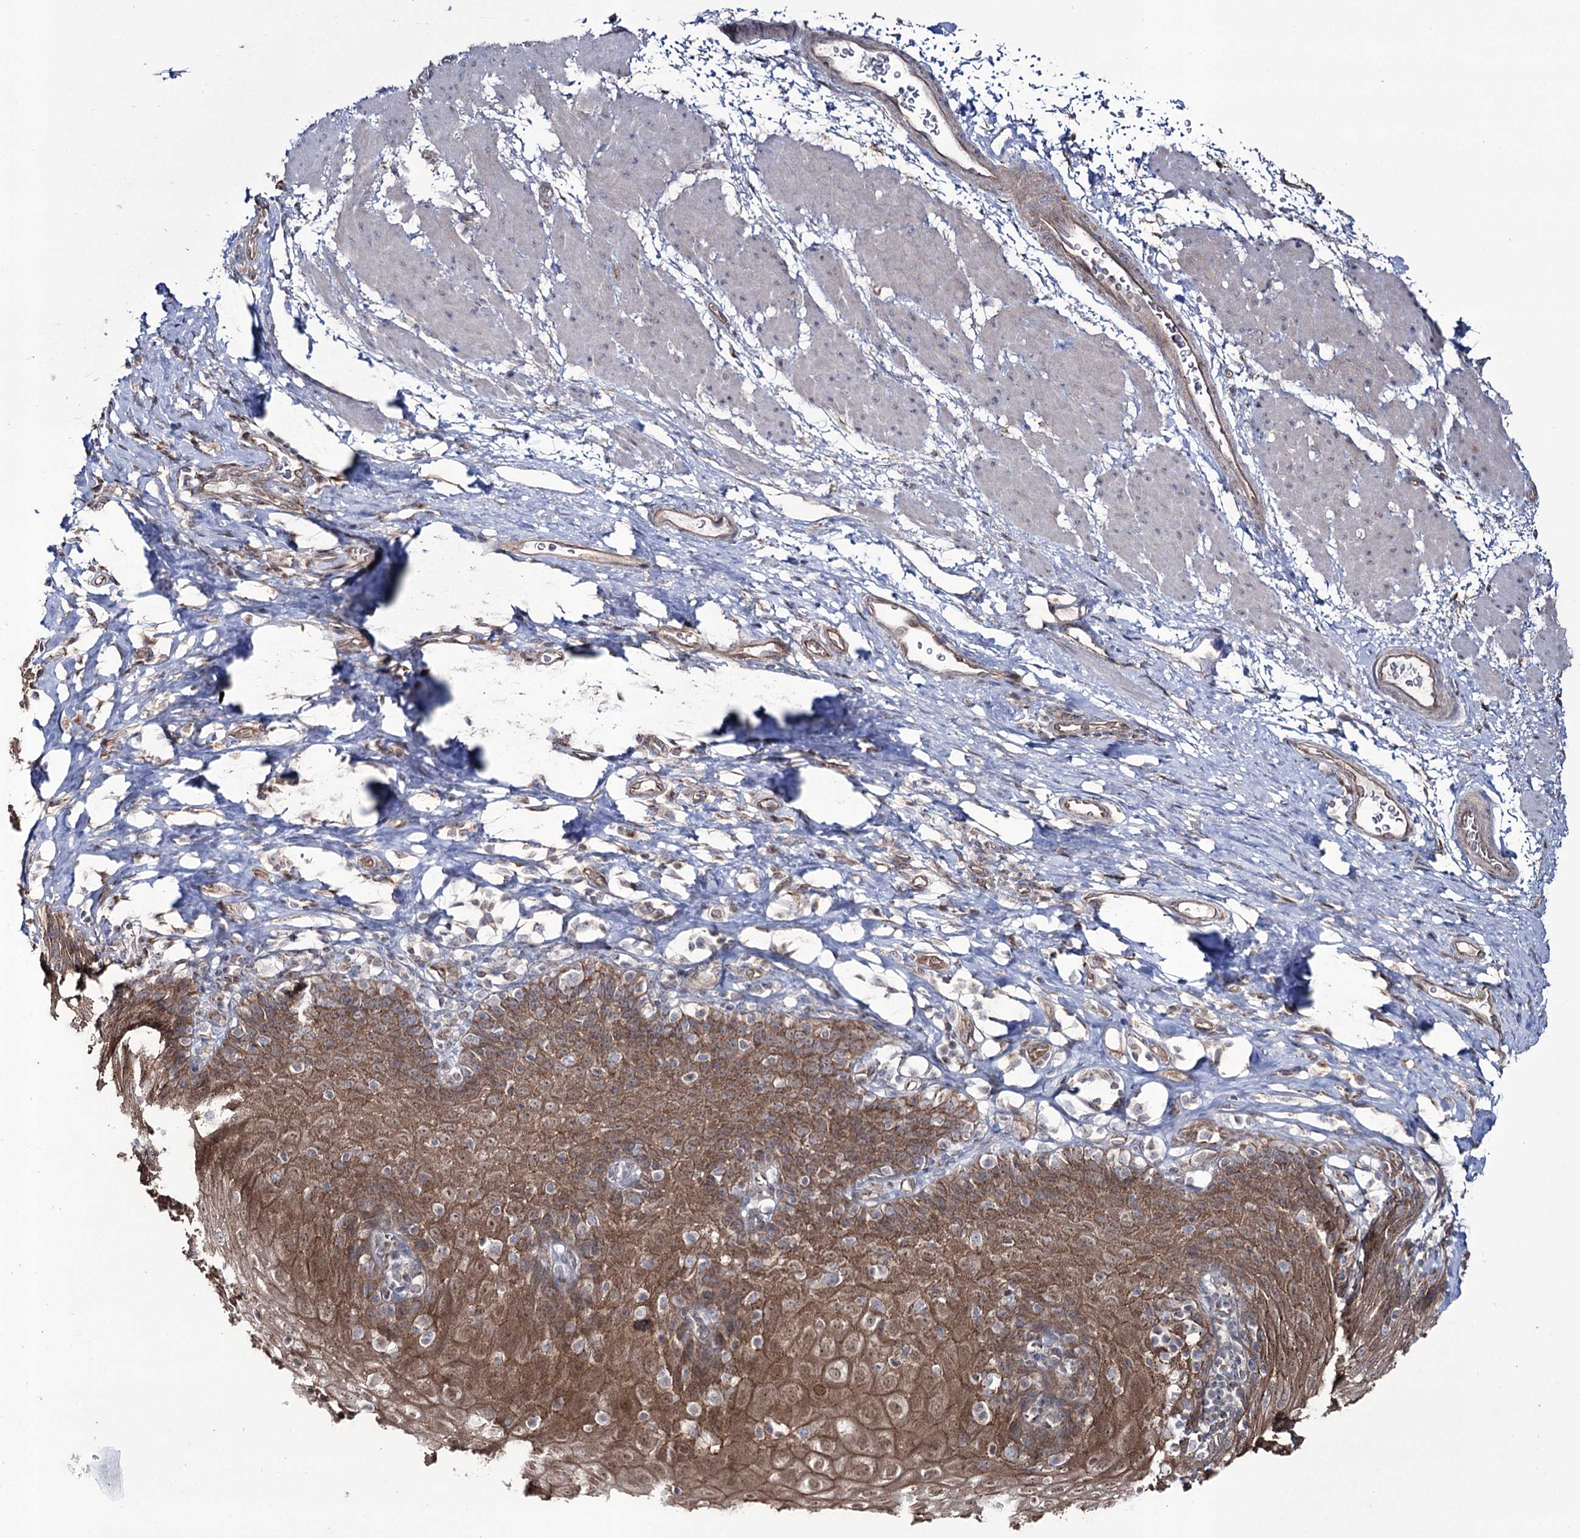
{"staining": {"intensity": "moderate", "quantity": ">75%", "location": "cytoplasmic/membranous"}, "tissue": "esophagus", "cell_type": "Squamous epithelial cells", "image_type": "normal", "snomed": [{"axis": "morphology", "description": "Normal tissue, NOS"}, {"axis": "topography", "description": "Esophagus"}], "caption": "A medium amount of moderate cytoplasmic/membranous staining is appreciated in approximately >75% of squamous epithelial cells in normal esophagus. Using DAB (3,3'-diaminobenzidine) (brown) and hematoxylin (blue) stains, captured at high magnification using brightfield microscopy.", "gene": "REXO2", "patient": {"sex": "female", "age": 61}}